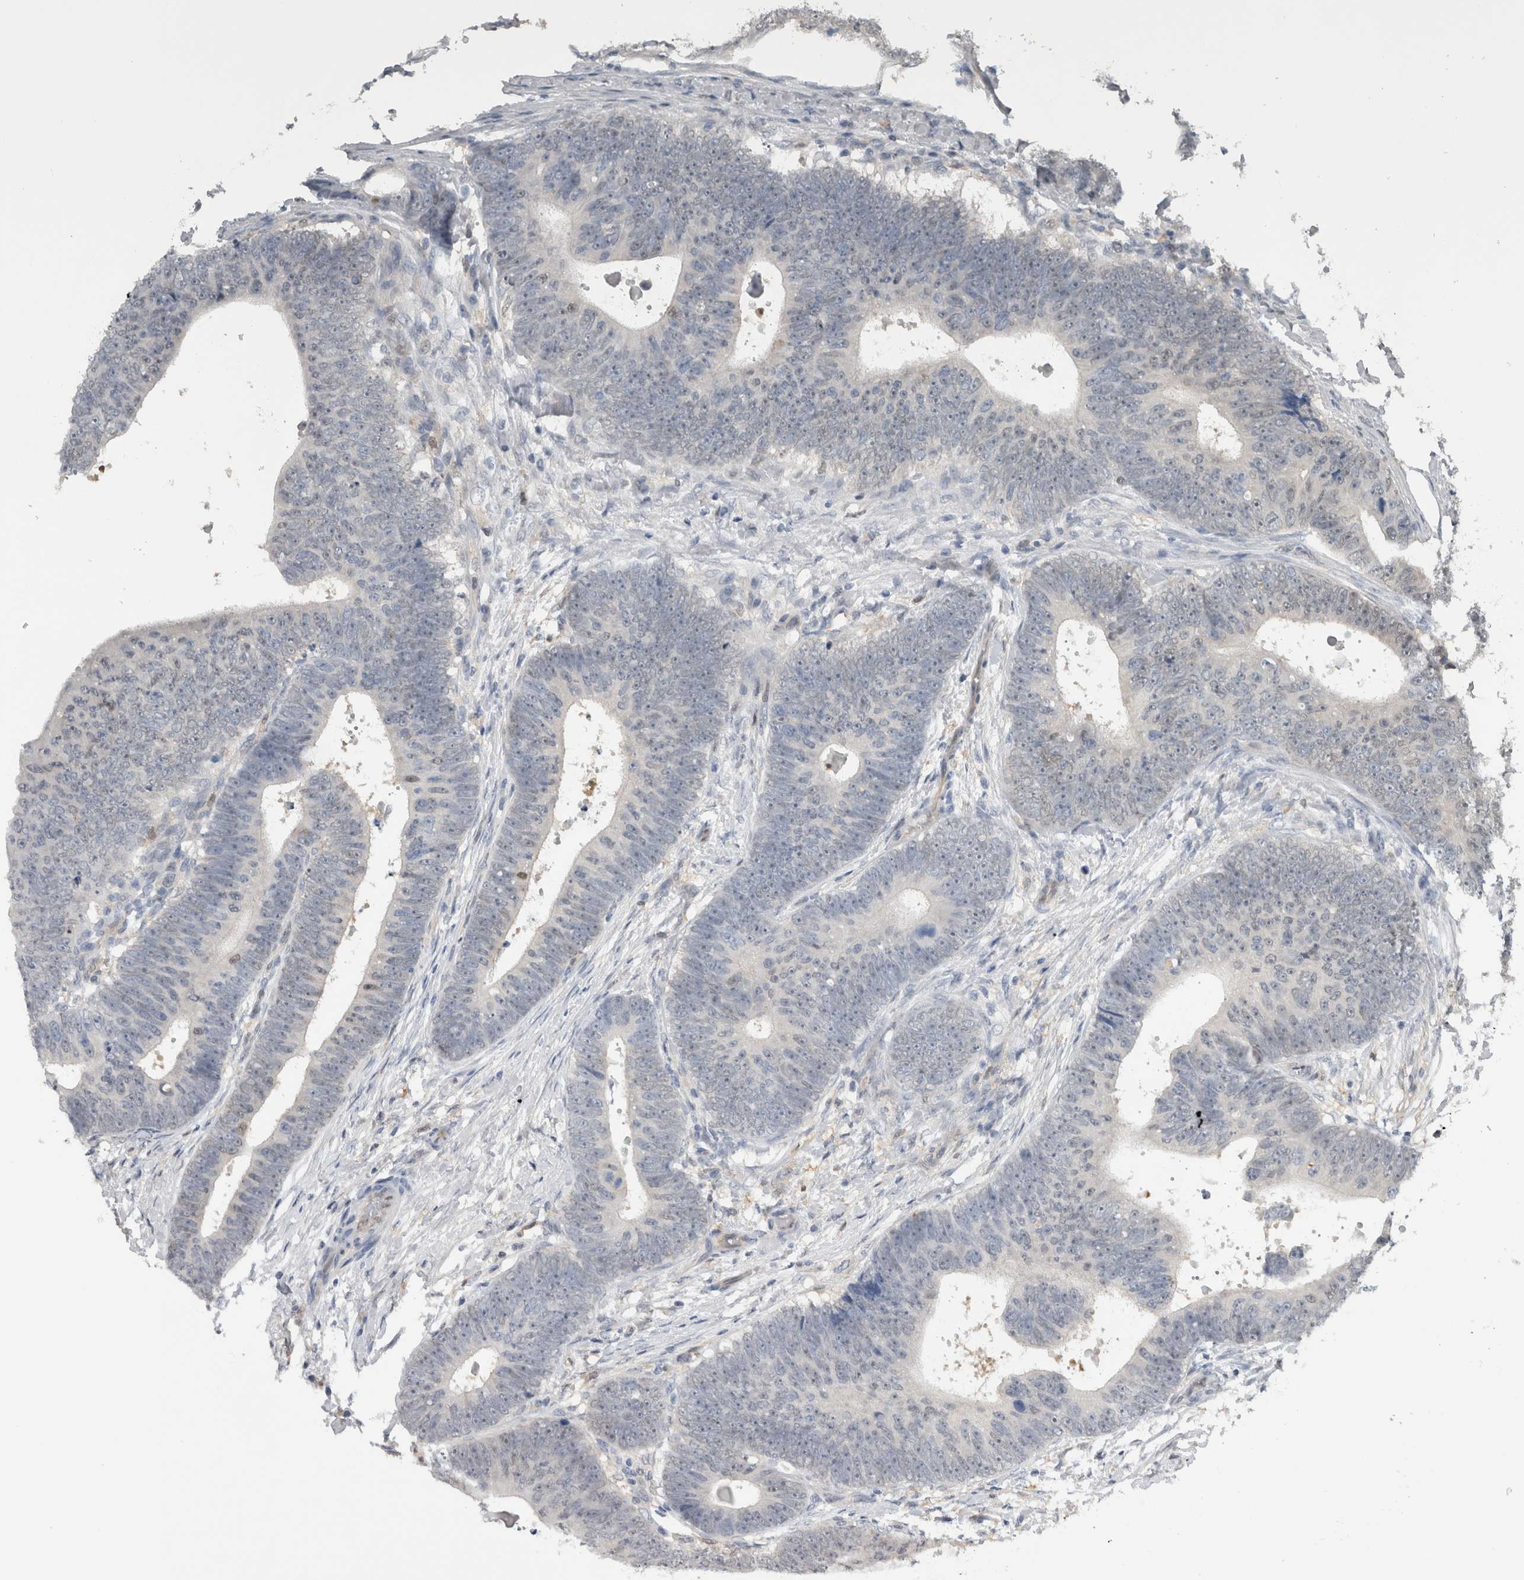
{"staining": {"intensity": "negative", "quantity": "none", "location": "none"}, "tissue": "colorectal cancer", "cell_type": "Tumor cells", "image_type": "cancer", "snomed": [{"axis": "morphology", "description": "Adenocarcinoma, NOS"}, {"axis": "topography", "description": "Colon"}], "caption": "Immunohistochemistry (IHC) image of neoplastic tissue: human colorectal cancer stained with DAB reveals no significant protein positivity in tumor cells.", "gene": "NAPRT", "patient": {"sex": "male", "age": 56}}